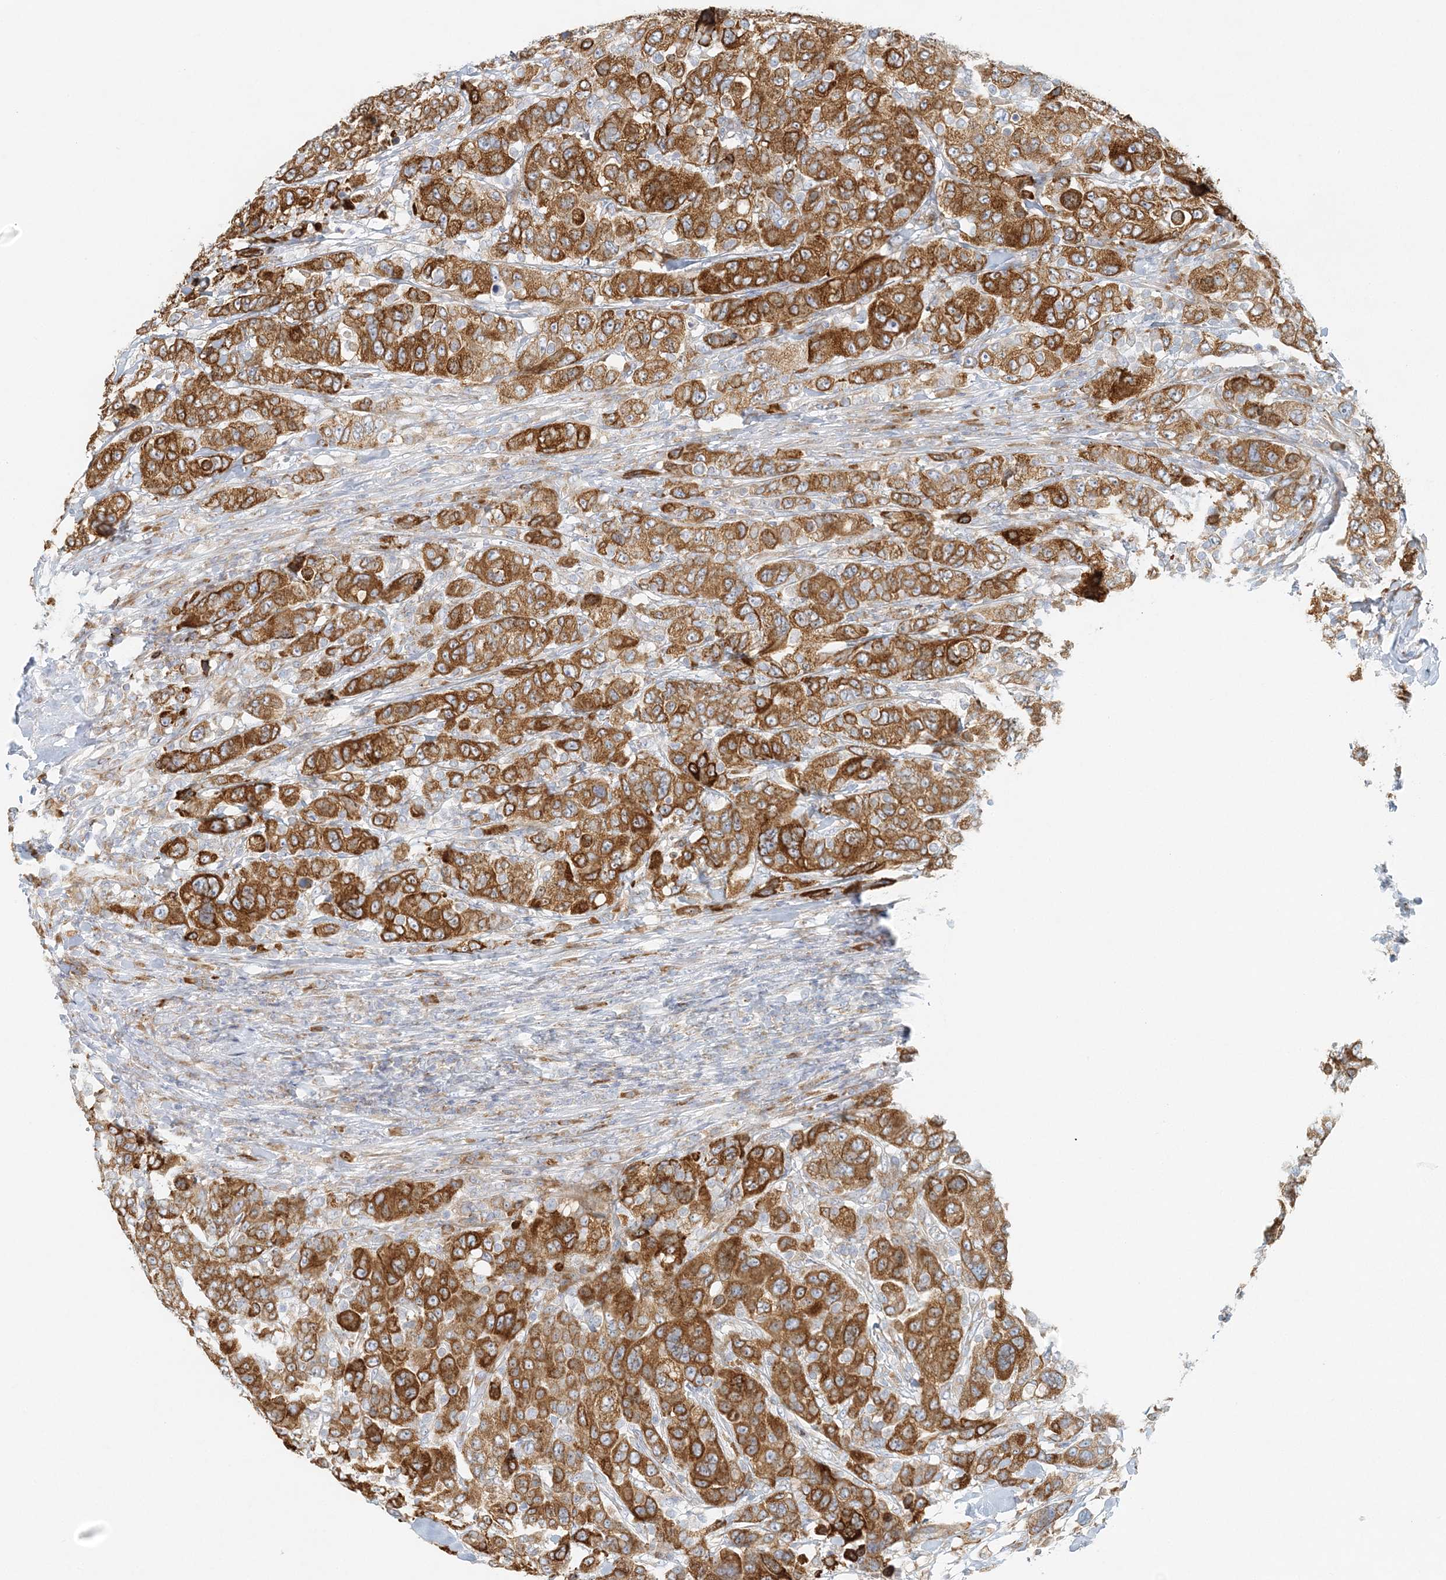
{"staining": {"intensity": "strong", "quantity": ">75%", "location": "cytoplasmic/membranous"}, "tissue": "breast cancer", "cell_type": "Tumor cells", "image_type": "cancer", "snomed": [{"axis": "morphology", "description": "Duct carcinoma"}, {"axis": "topography", "description": "Breast"}], "caption": "Breast cancer (infiltrating ductal carcinoma) stained with a protein marker reveals strong staining in tumor cells.", "gene": "STK11IP", "patient": {"sex": "female", "age": 37}}